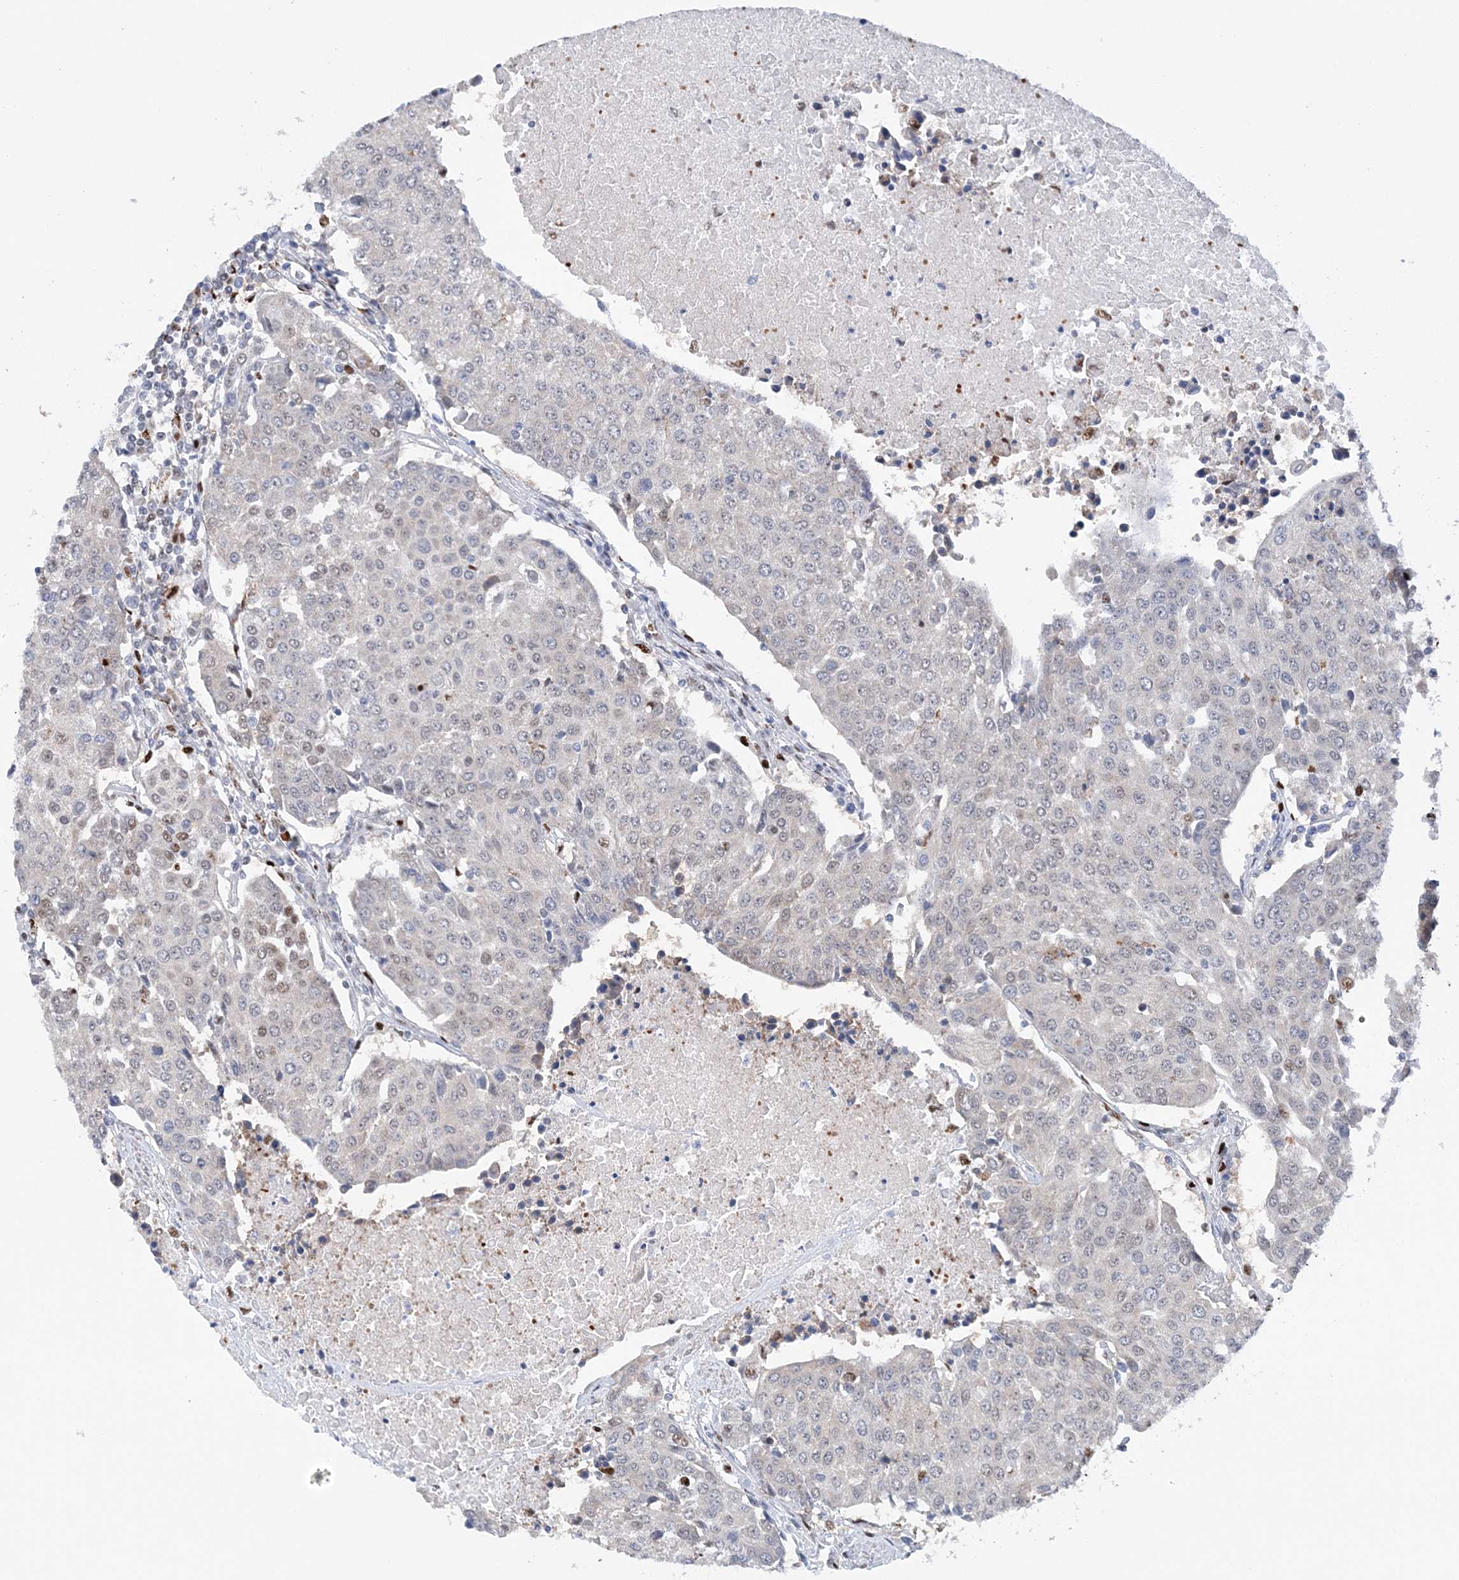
{"staining": {"intensity": "weak", "quantity": "<25%", "location": "nuclear"}, "tissue": "urothelial cancer", "cell_type": "Tumor cells", "image_type": "cancer", "snomed": [{"axis": "morphology", "description": "Urothelial carcinoma, High grade"}, {"axis": "topography", "description": "Urinary bladder"}], "caption": "Tumor cells show no significant protein staining in urothelial carcinoma (high-grade).", "gene": "NIT2", "patient": {"sex": "female", "age": 85}}